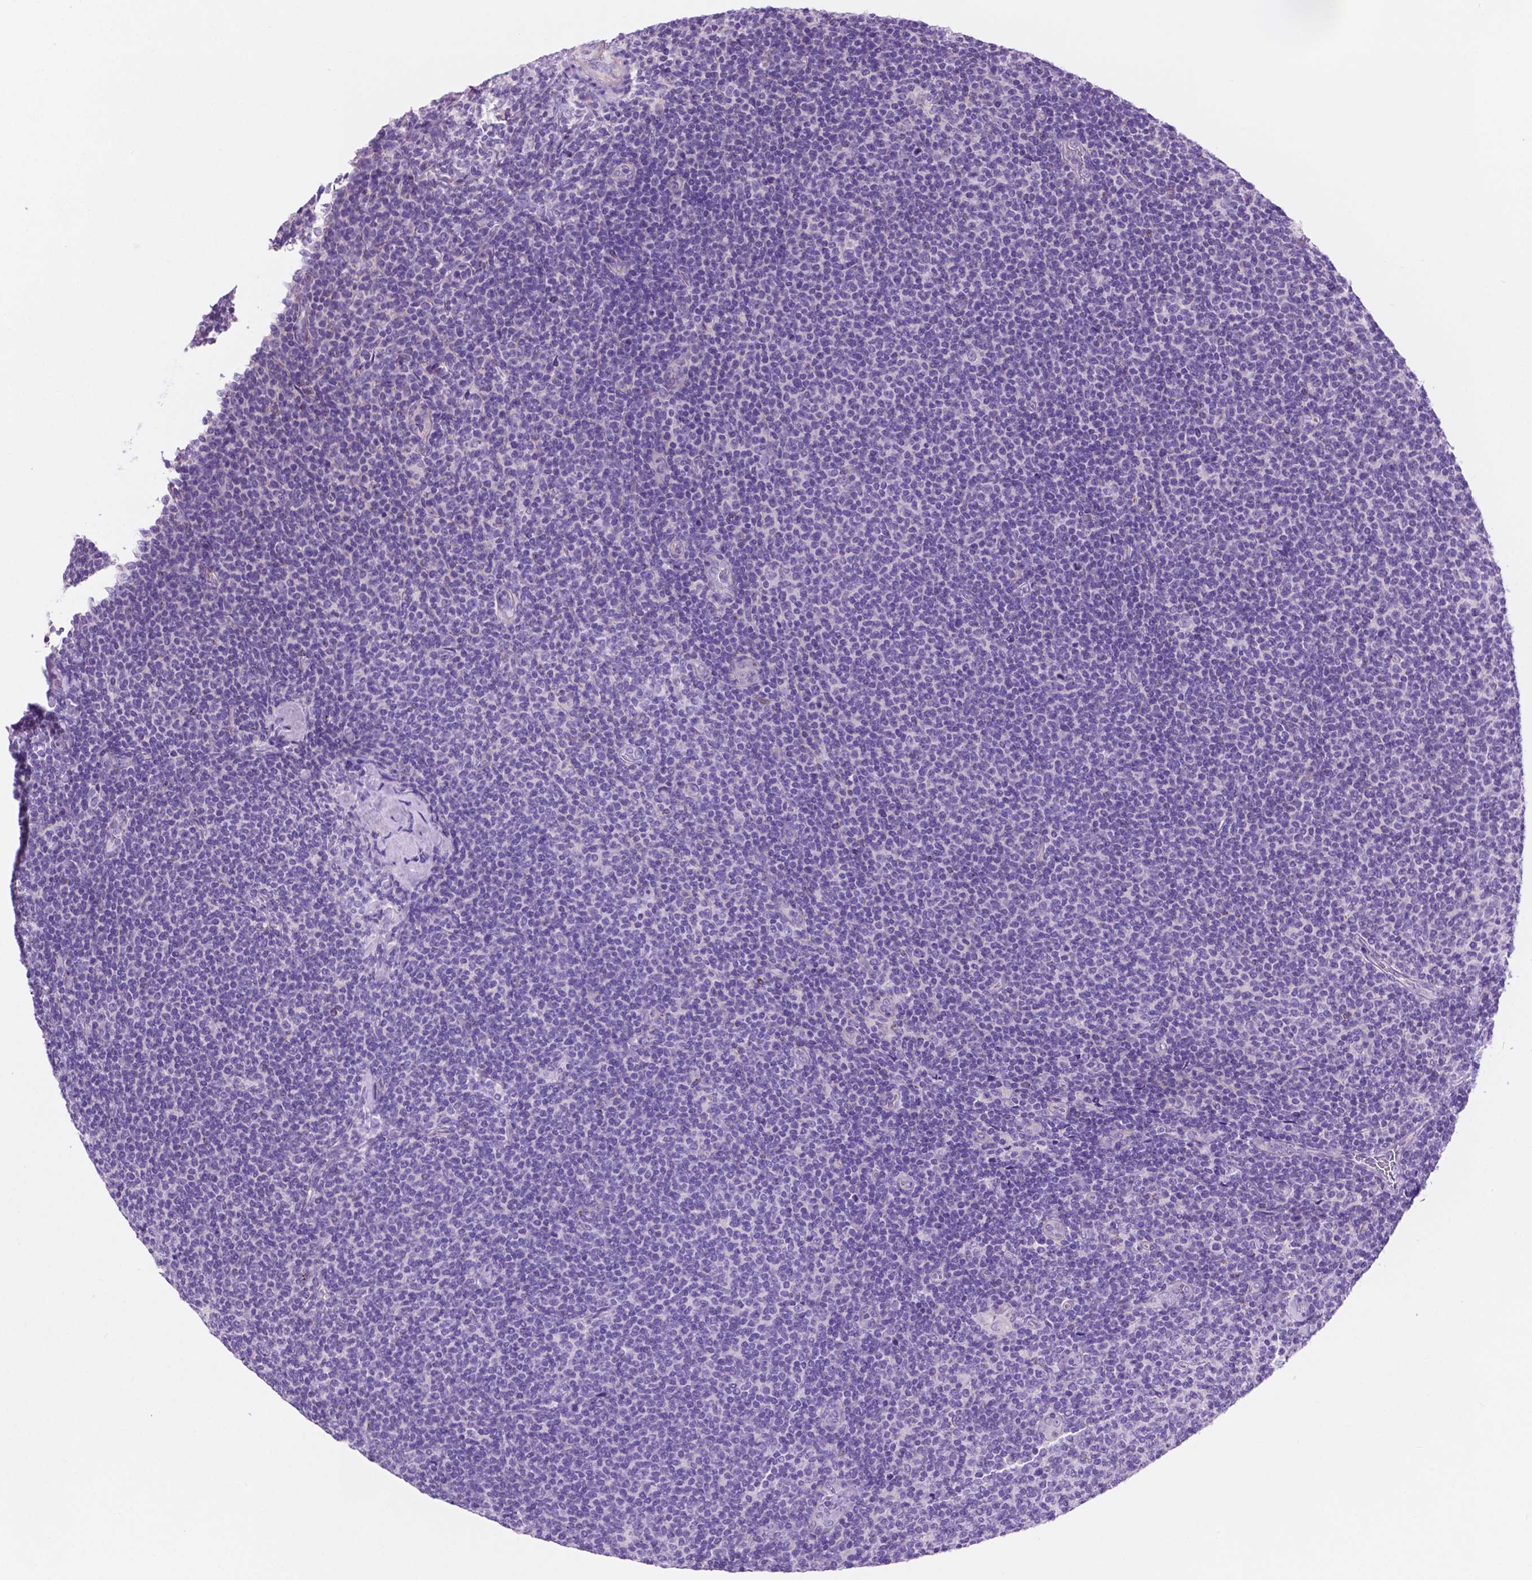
{"staining": {"intensity": "negative", "quantity": "none", "location": "none"}, "tissue": "lymphoma", "cell_type": "Tumor cells", "image_type": "cancer", "snomed": [{"axis": "morphology", "description": "Malignant lymphoma, non-Hodgkin's type, Low grade"}, {"axis": "topography", "description": "Lymph node"}], "caption": "DAB immunohistochemical staining of malignant lymphoma, non-Hodgkin's type (low-grade) exhibits no significant staining in tumor cells.", "gene": "IGFN1", "patient": {"sex": "male", "age": 52}}